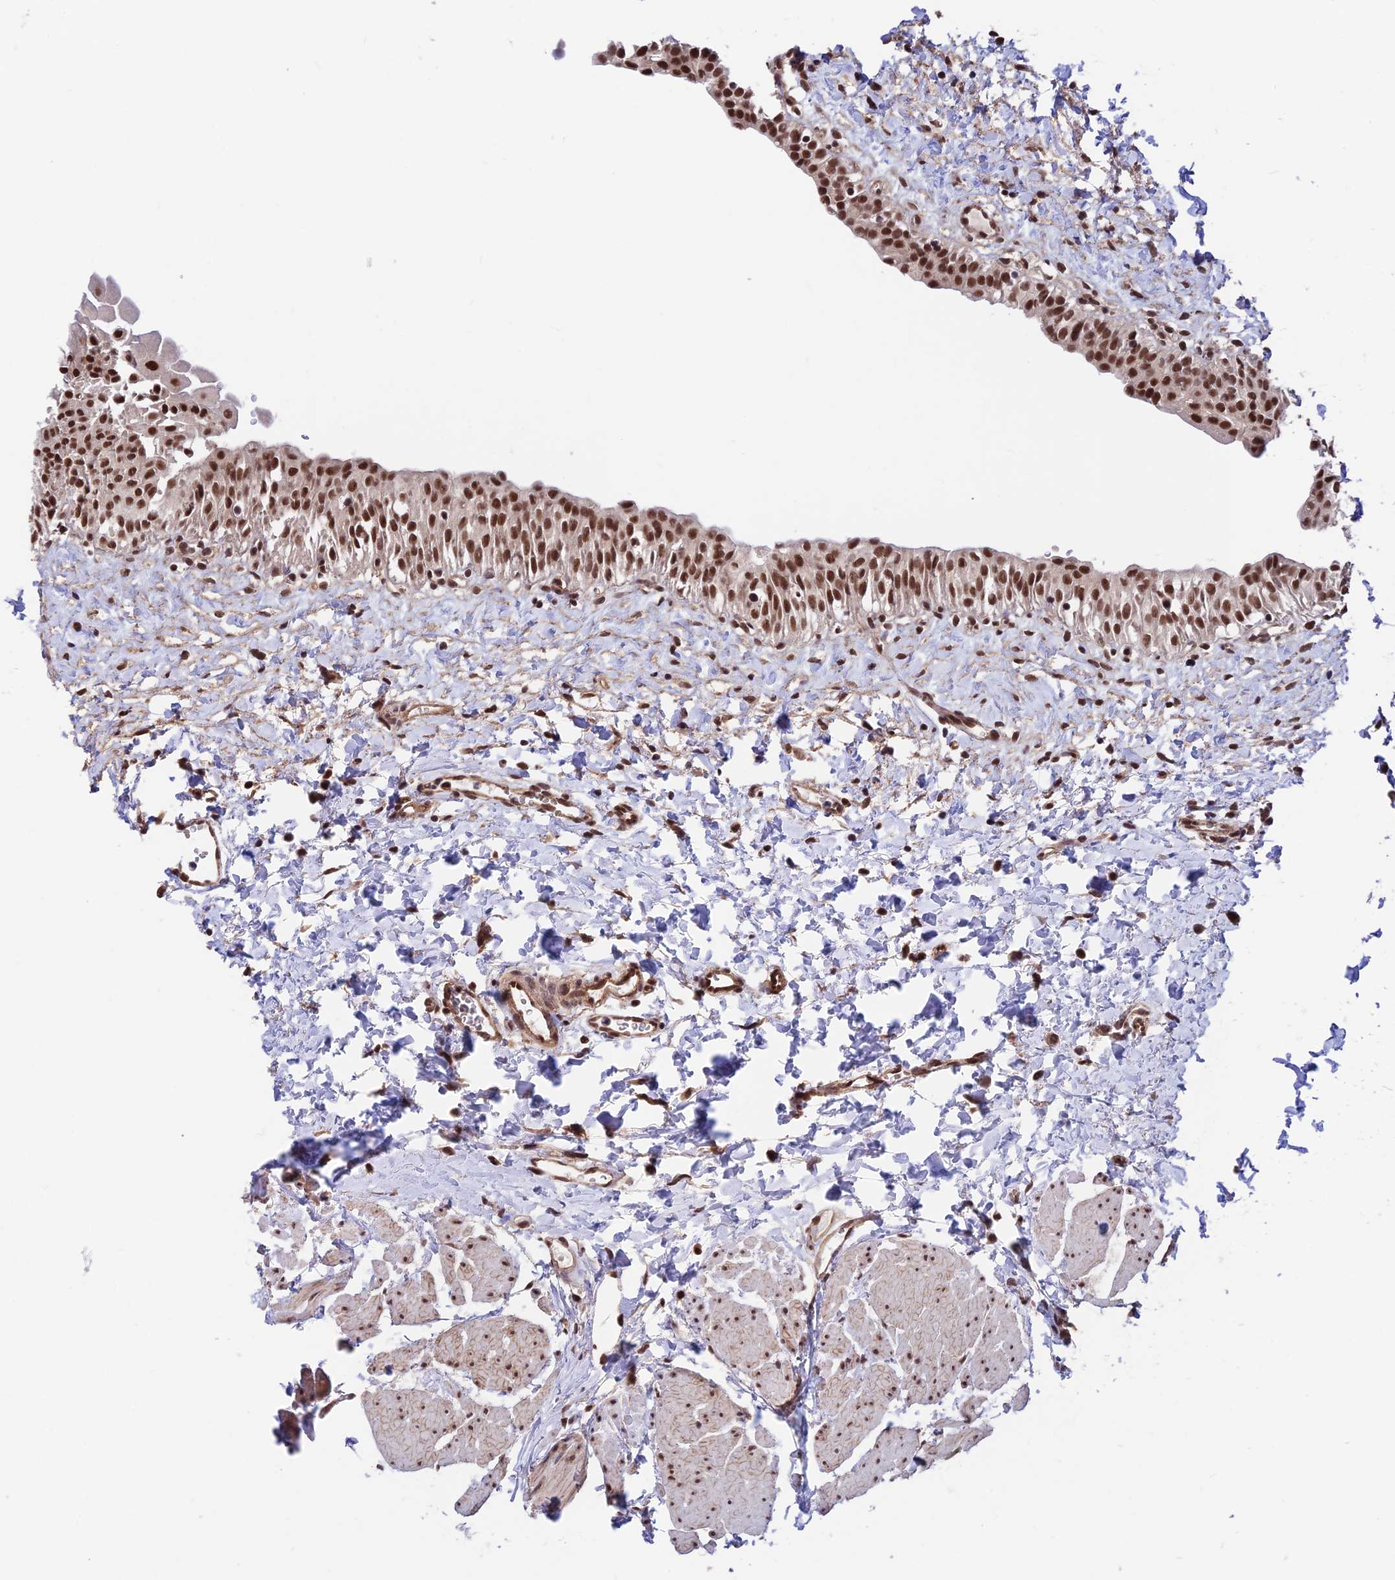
{"staining": {"intensity": "strong", "quantity": ">75%", "location": "nuclear"}, "tissue": "urinary bladder", "cell_type": "Urothelial cells", "image_type": "normal", "snomed": [{"axis": "morphology", "description": "Normal tissue, NOS"}, {"axis": "topography", "description": "Urinary bladder"}], "caption": "The immunohistochemical stain shows strong nuclear positivity in urothelial cells of benign urinary bladder. The staining was performed using DAB, with brown indicating positive protein expression. Nuclei are stained blue with hematoxylin.", "gene": "RBM42", "patient": {"sex": "male", "age": 51}}